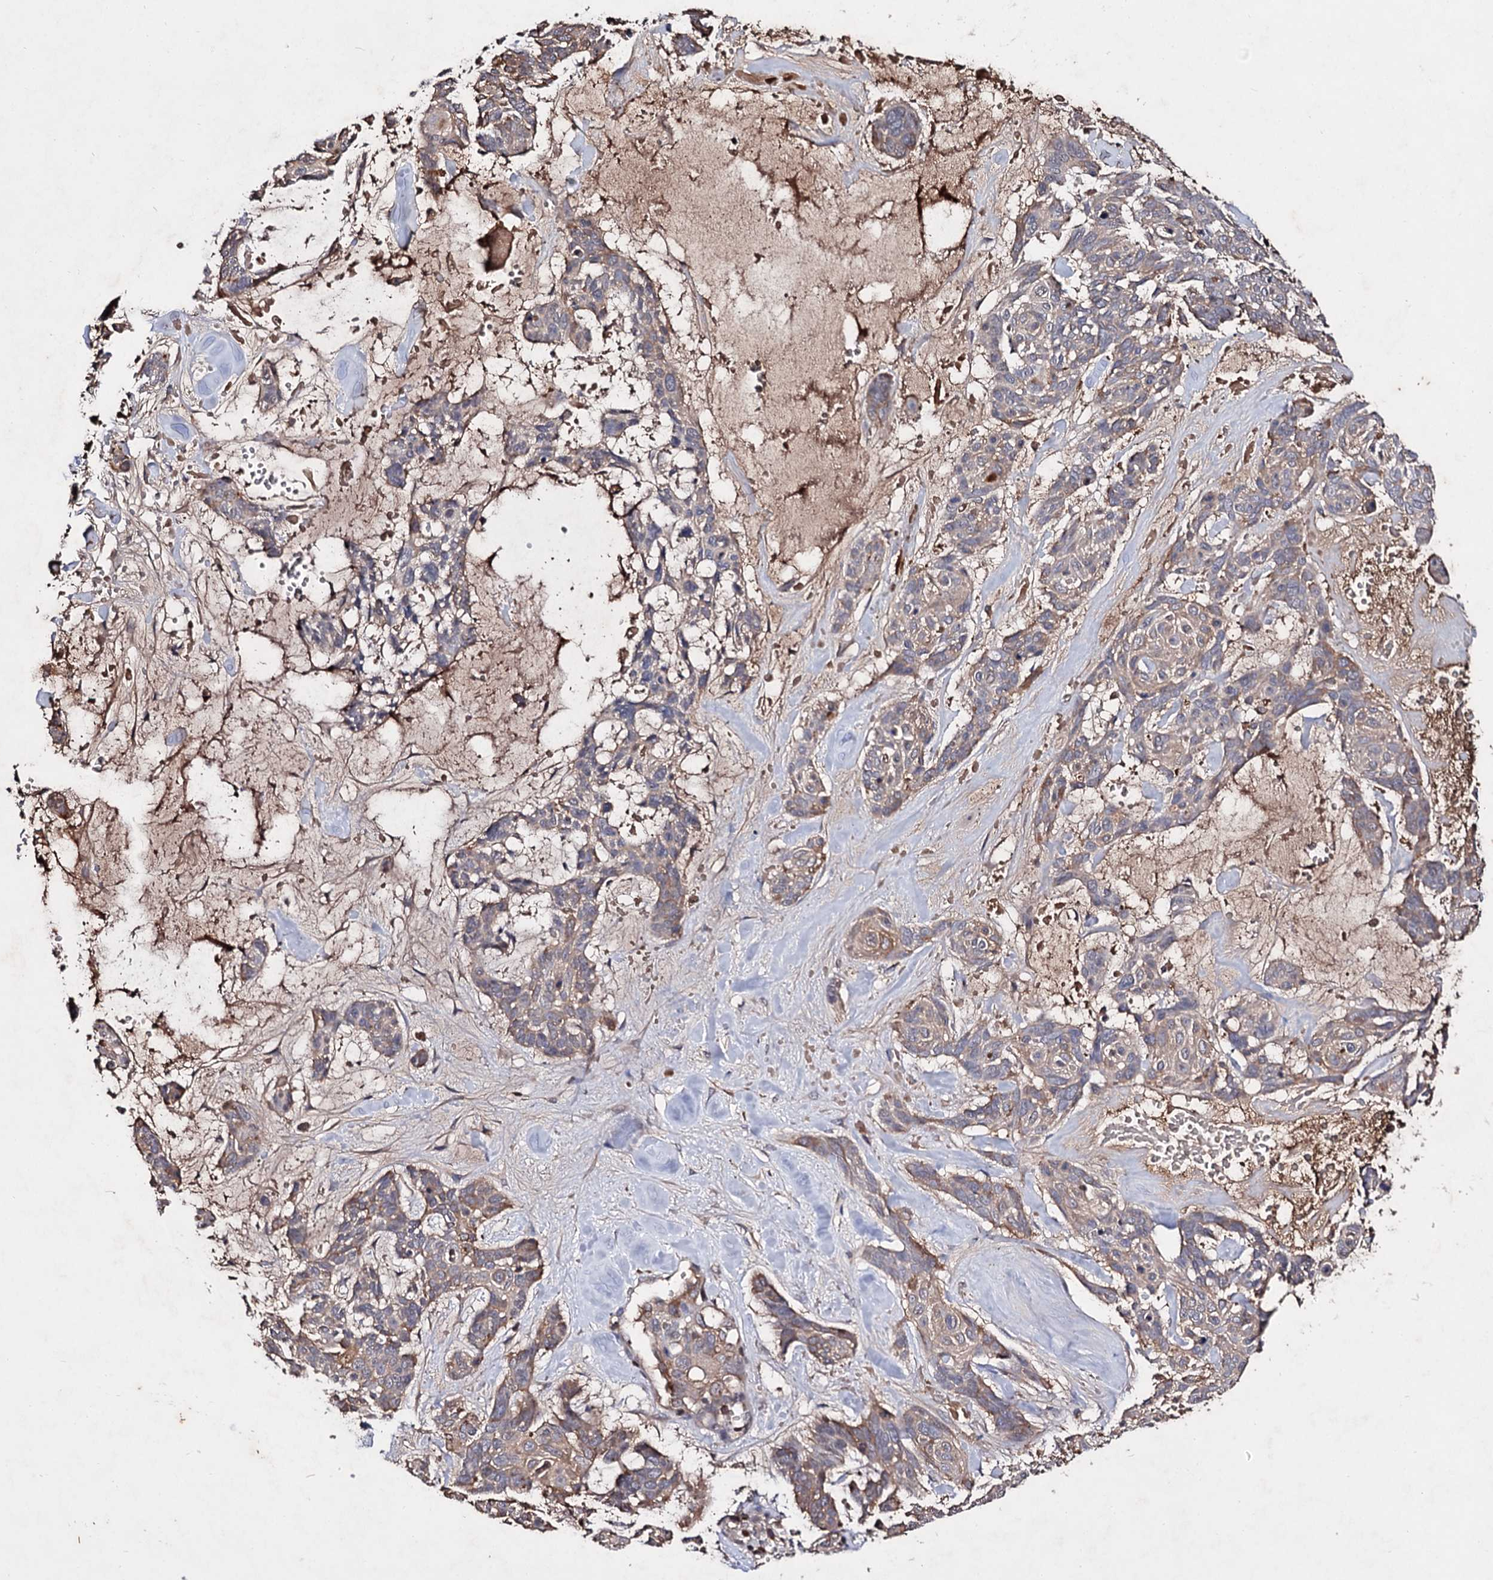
{"staining": {"intensity": "moderate", "quantity": ">75%", "location": "cytoplasmic/membranous"}, "tissue": "skin cancer", "cell_type": "Tumor cells", "image_type": "cancer", "snomed": [{"axis": "morphology", "description": "Basal cell carcinoma"}, {"axis": "topography", "description": "Skin"}], "caption": "This is a histology image of immunohistochemistry staining of skin cancer, which shows moderate staining in the cytoplasmic/membranous of tumor cells.", "gene": "ARFIP2", "patient": {"sex": "male", "age": 88}}